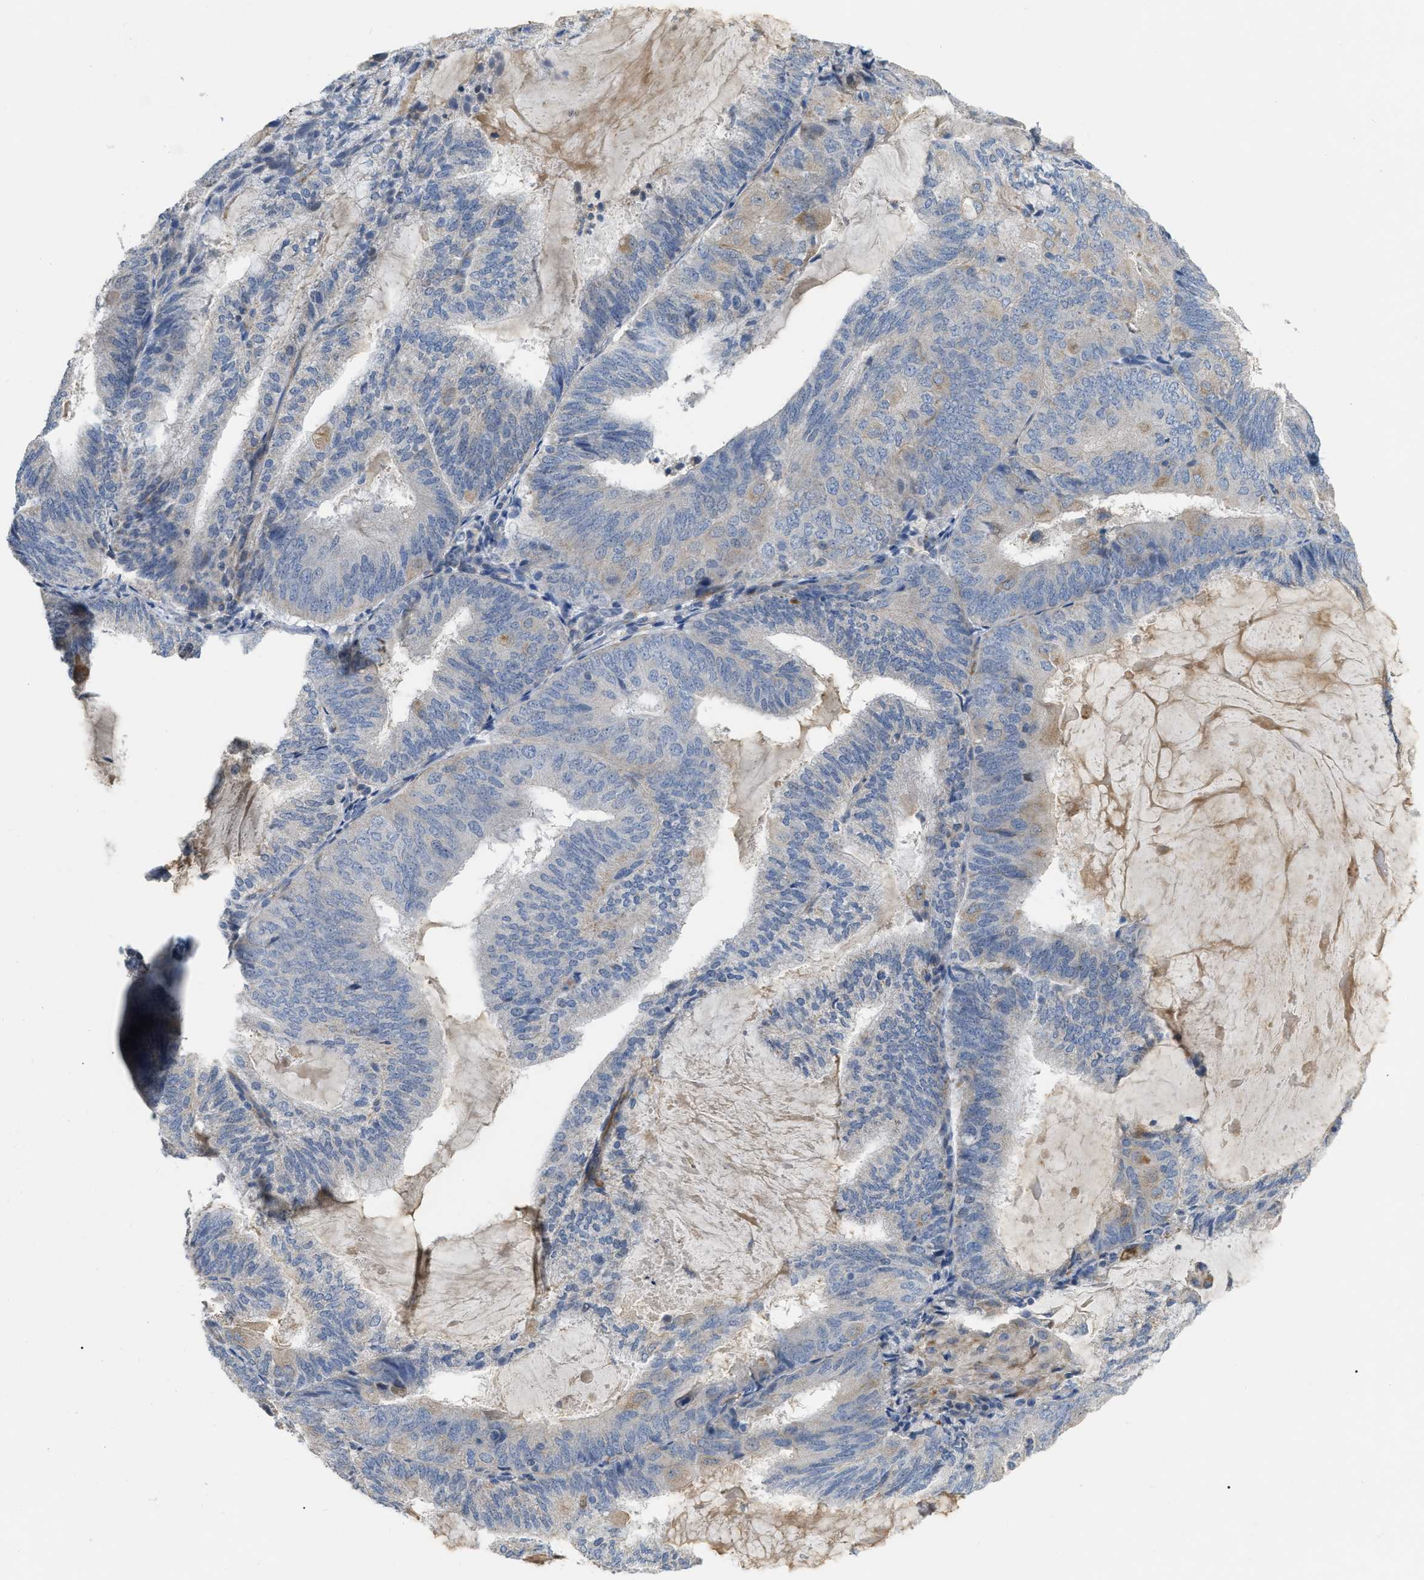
{"staining": {"intensity": "moderate", "quantity": "<25%", "location": "cytoplasmic/membranous"}, "tissue": "endometrial cancer", "cell_type": "Tumor cells", "image_type": "cancer", "snomed": [{"axis": "morphology", "description": "Adenocarcinoma, NOS"}, {"axis": "topography", "description": "Endometrium"}], "caption": "Immunohistochemical staining of human adenocarcinoma (endometrial) shows low levels of moderate cytoplasmic/membranous protein expression in about <25% of tumor cells.", "gene": "DHX58", "patient": {"sex": "female", "age": 81}}